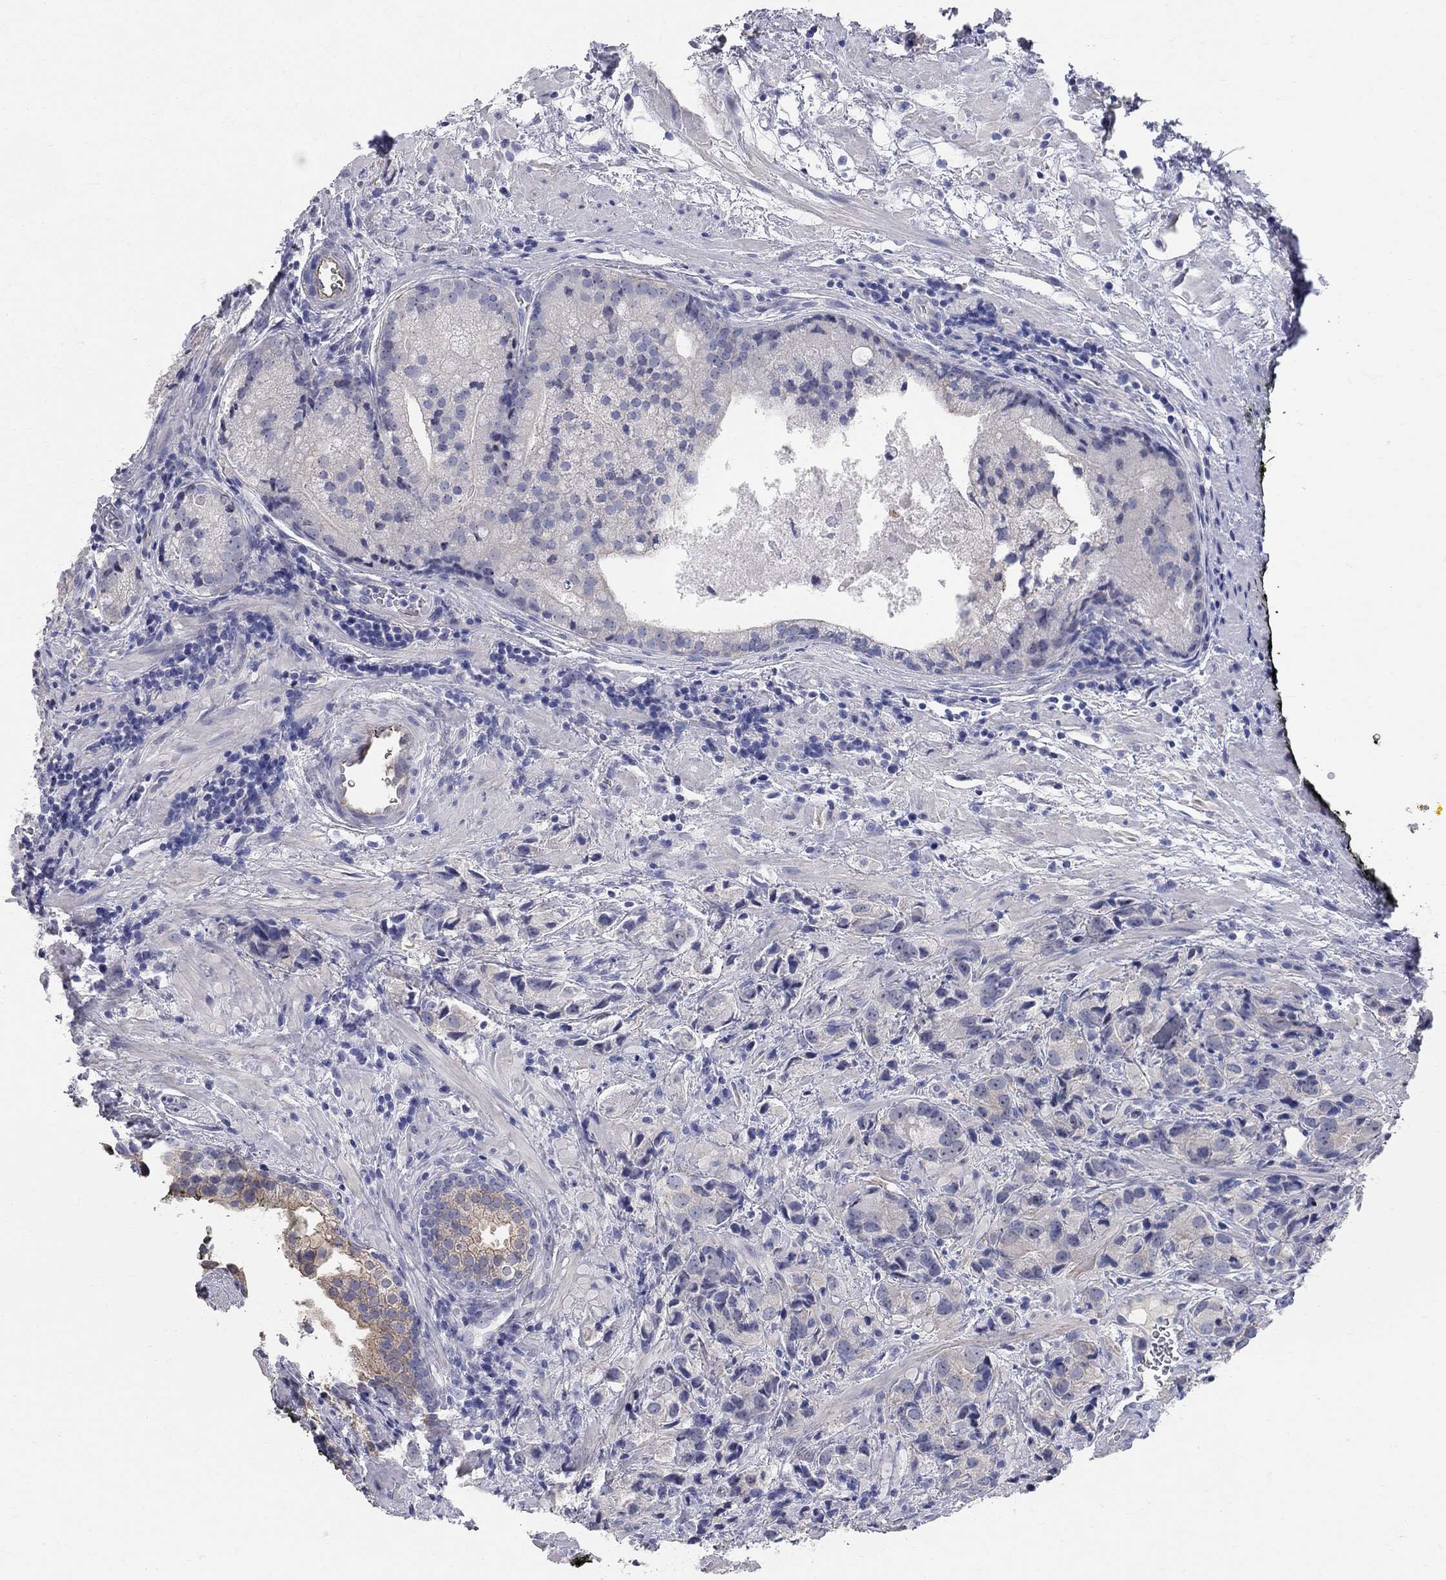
{"staining": {"intensity": "negative", "quantity": "none", "location": "none"}, "tissue": "prostate cancer", "cell_type": "Tumor cells", "image_type": "cancer", "snomed": [{"axis": "morphology", "description": "Adenocarcinoma, NOS"}, {"axis": "topography", "description": "Prostate and seminal vesicle, NOS"}], "caption": "Immunohistochemistry (IHC) image of neoplastic tissue: prostate adenocarcinoma stained with DAB (3,3'-diaminobenzidine) displays no significant protein expression in tumor cells.", "gene": "AOX1", "patient": {"sex": "male", "age": 63}}